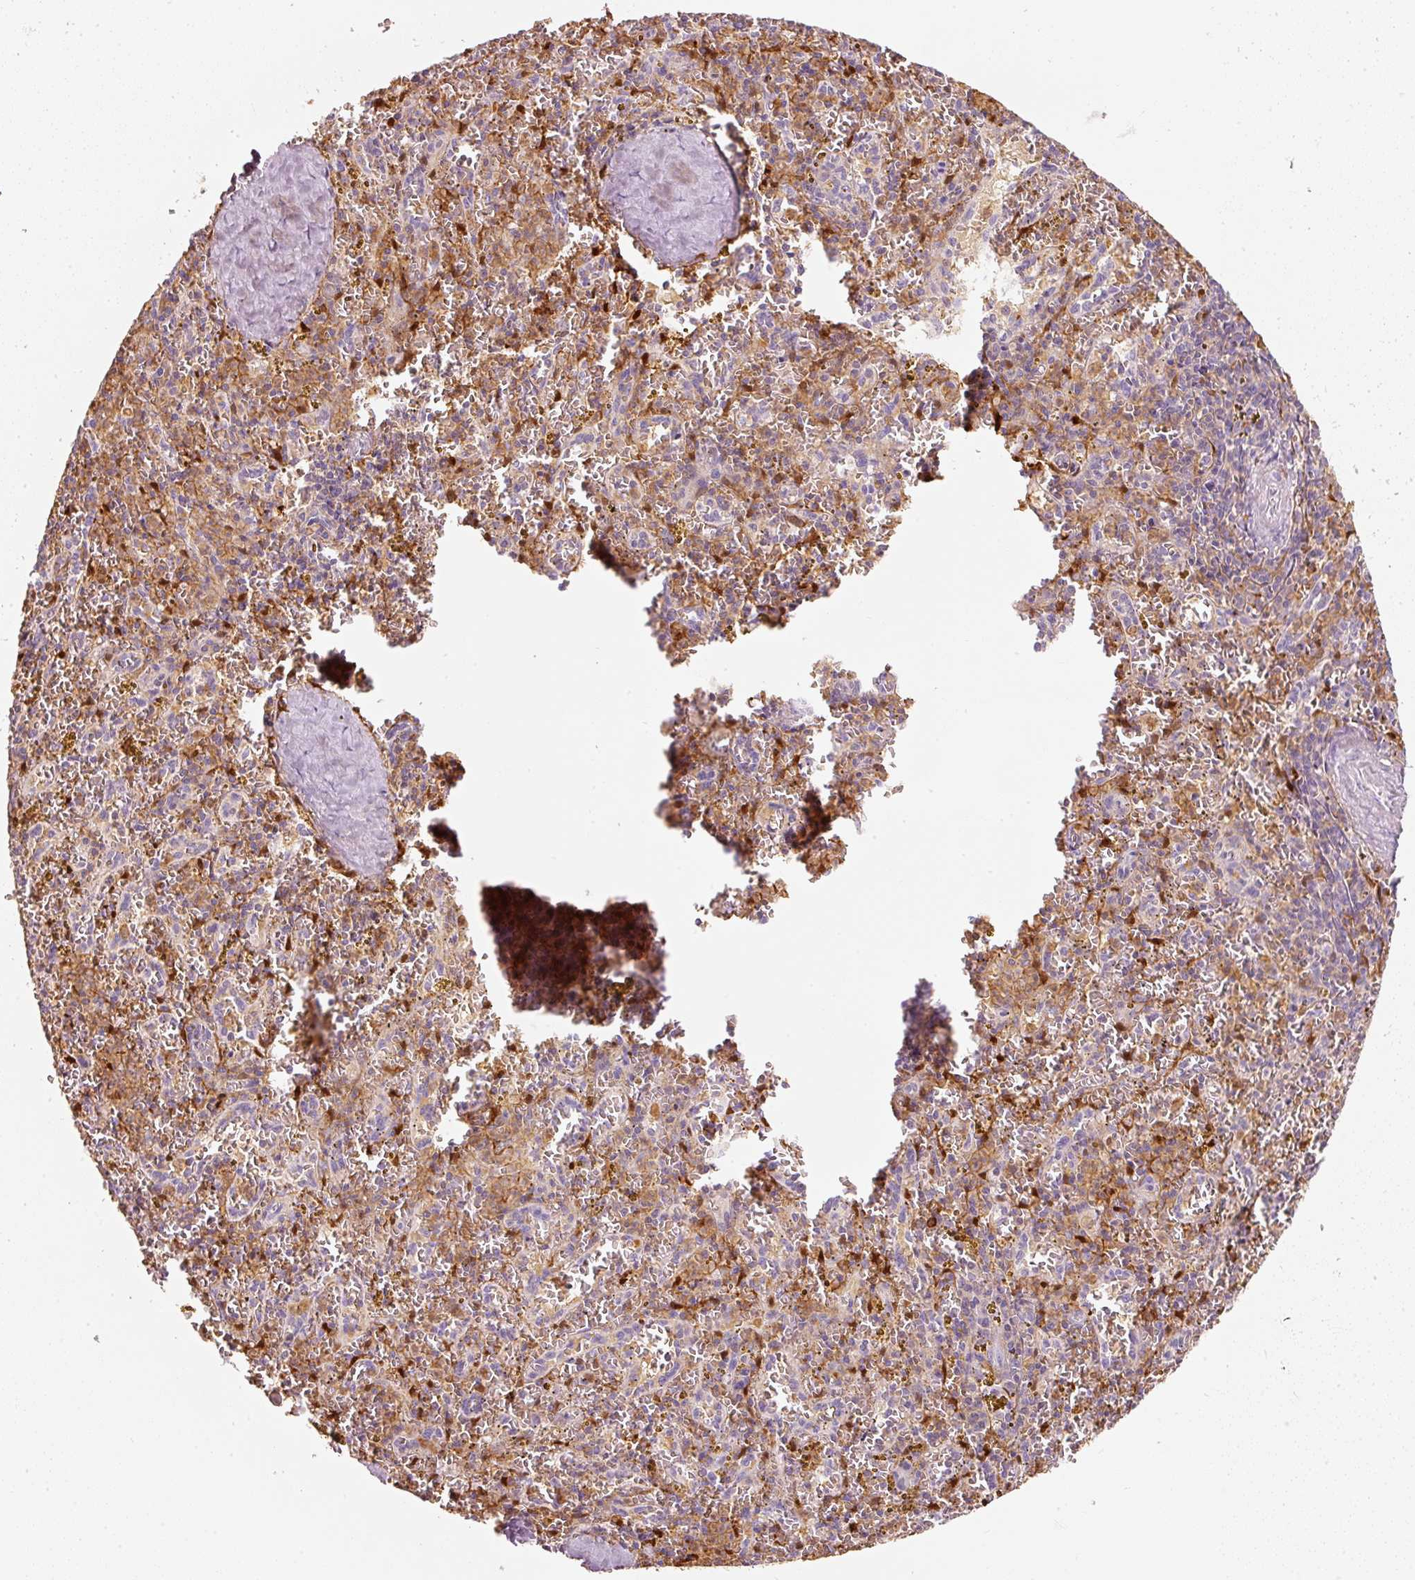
{"staining": {"intensity": "weak", "quantity": "<25%", "location": "cytoplasmic/membranous"}, "tissue": "spleen", "cell_type": "Cells in red pulp", "image_type": "normal", "snomed": [{"axis": "morphology", "description": "Normal tissue, NOS"}, {"axis": "topography", "description": "Spleen"}], "caption": "Cells in red pulp are negative for brown protein staining in benign spleen. (DAB (3,3'-diaminobenzidine) immunohistochemistry (IHC) visualized using brightfield microscopy, high magnification).", "gene": "IQGAP2", "patient": {"sex": "male", "age": 57}}